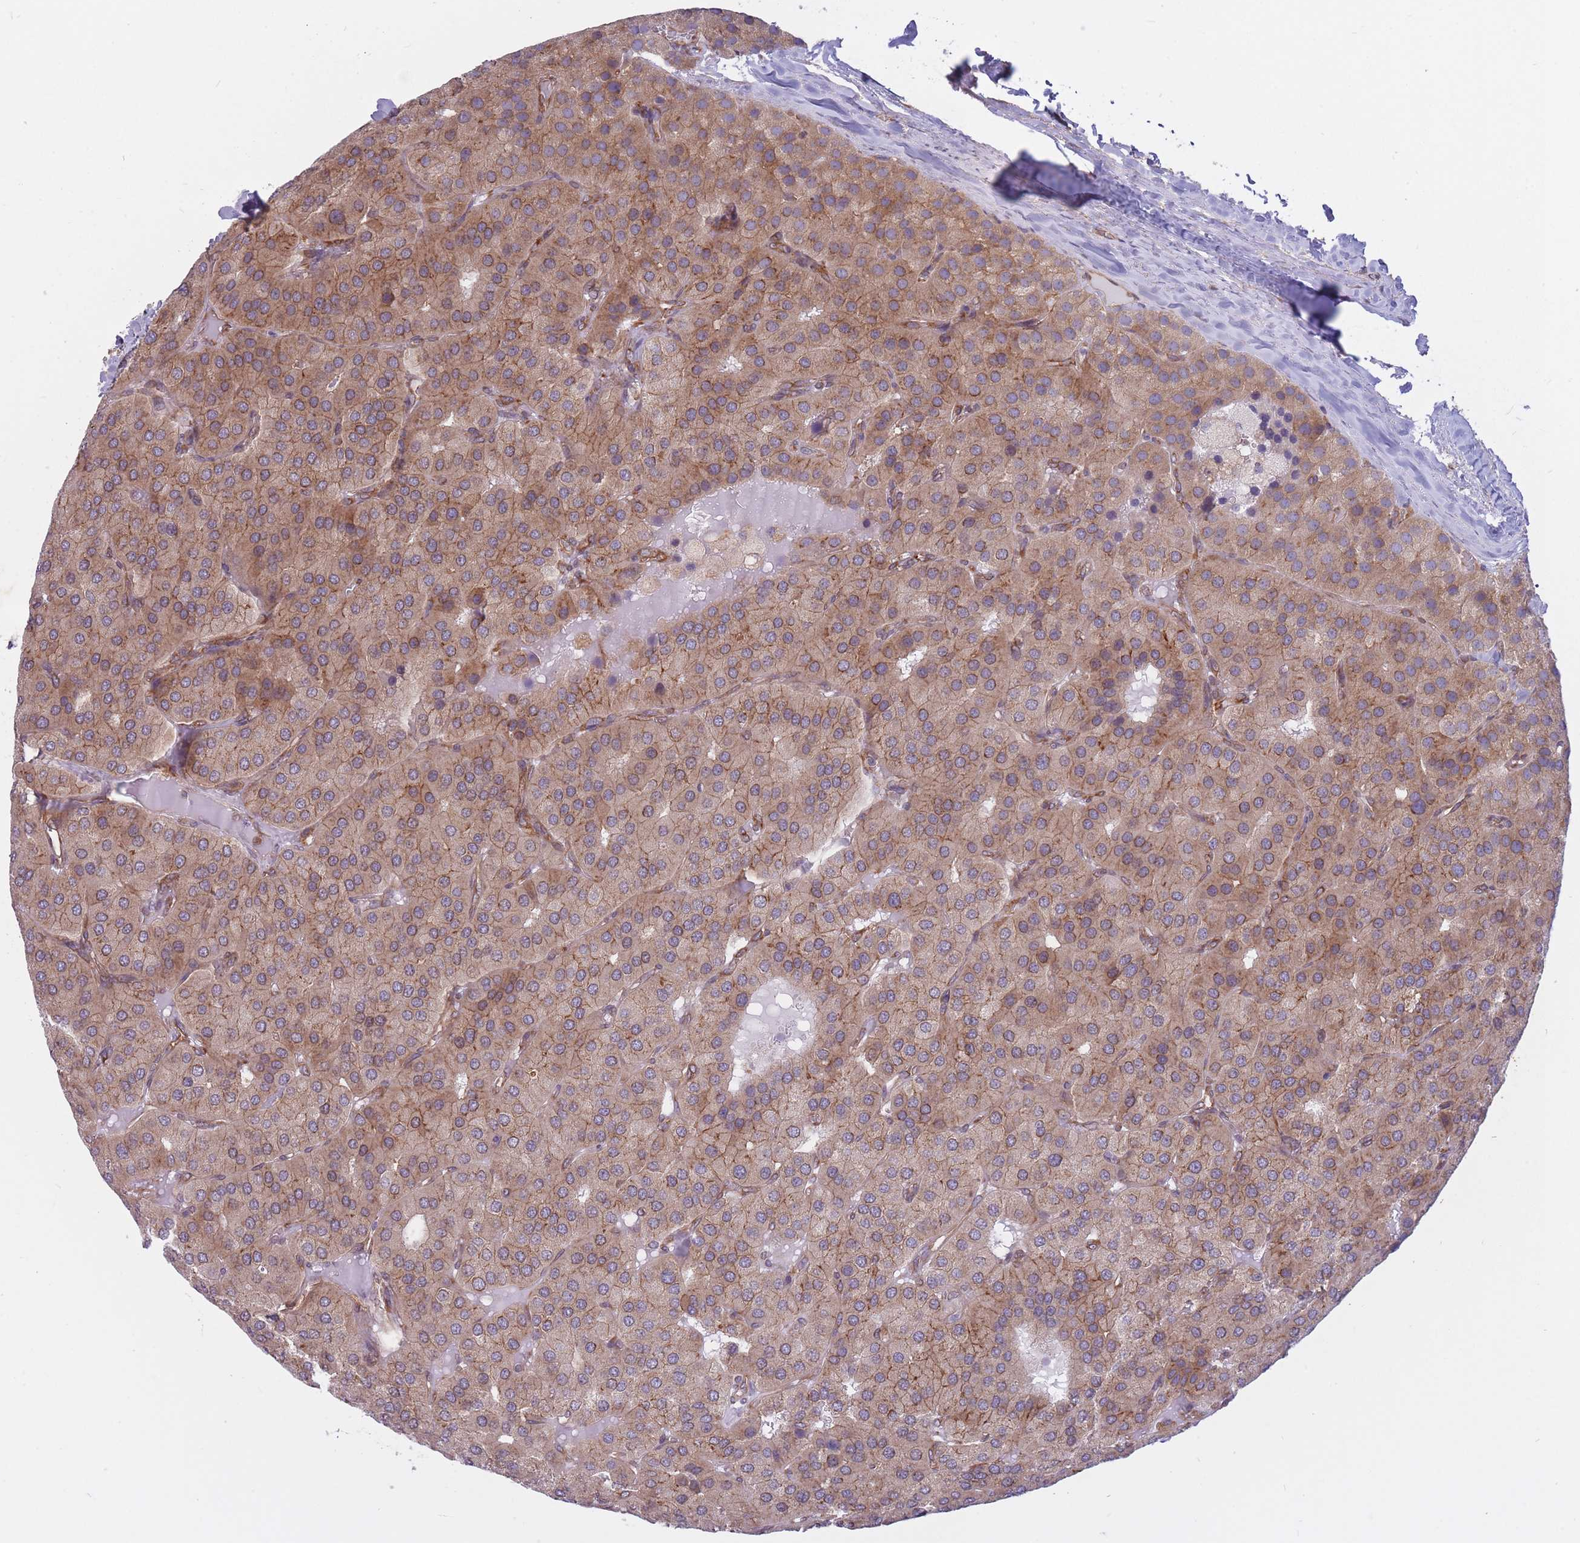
{"staining": {"intensity": "moderate", "quantity": ">75%", "location": "cytoplasmic/membranous"}, "tissue": "parathyroid gland", "cell_type": "Glandular cells", "image_type": "normal", "snomed": [{"axis": "morphology", "description": "Normal tissue, NOS"}, {"axis": "morphology", "description": "Adenoma, NOS"}, {"axis": "topography", "description": "Parathyroid gland"}], "caption": "Parathyroid gland stained for a protein (brown) displays moderate cytoplasmic/membranous positive staining in about >75% of glandular cells.", "gene": "CCDC124", "patient": {"sex": "female", "age": 86}}